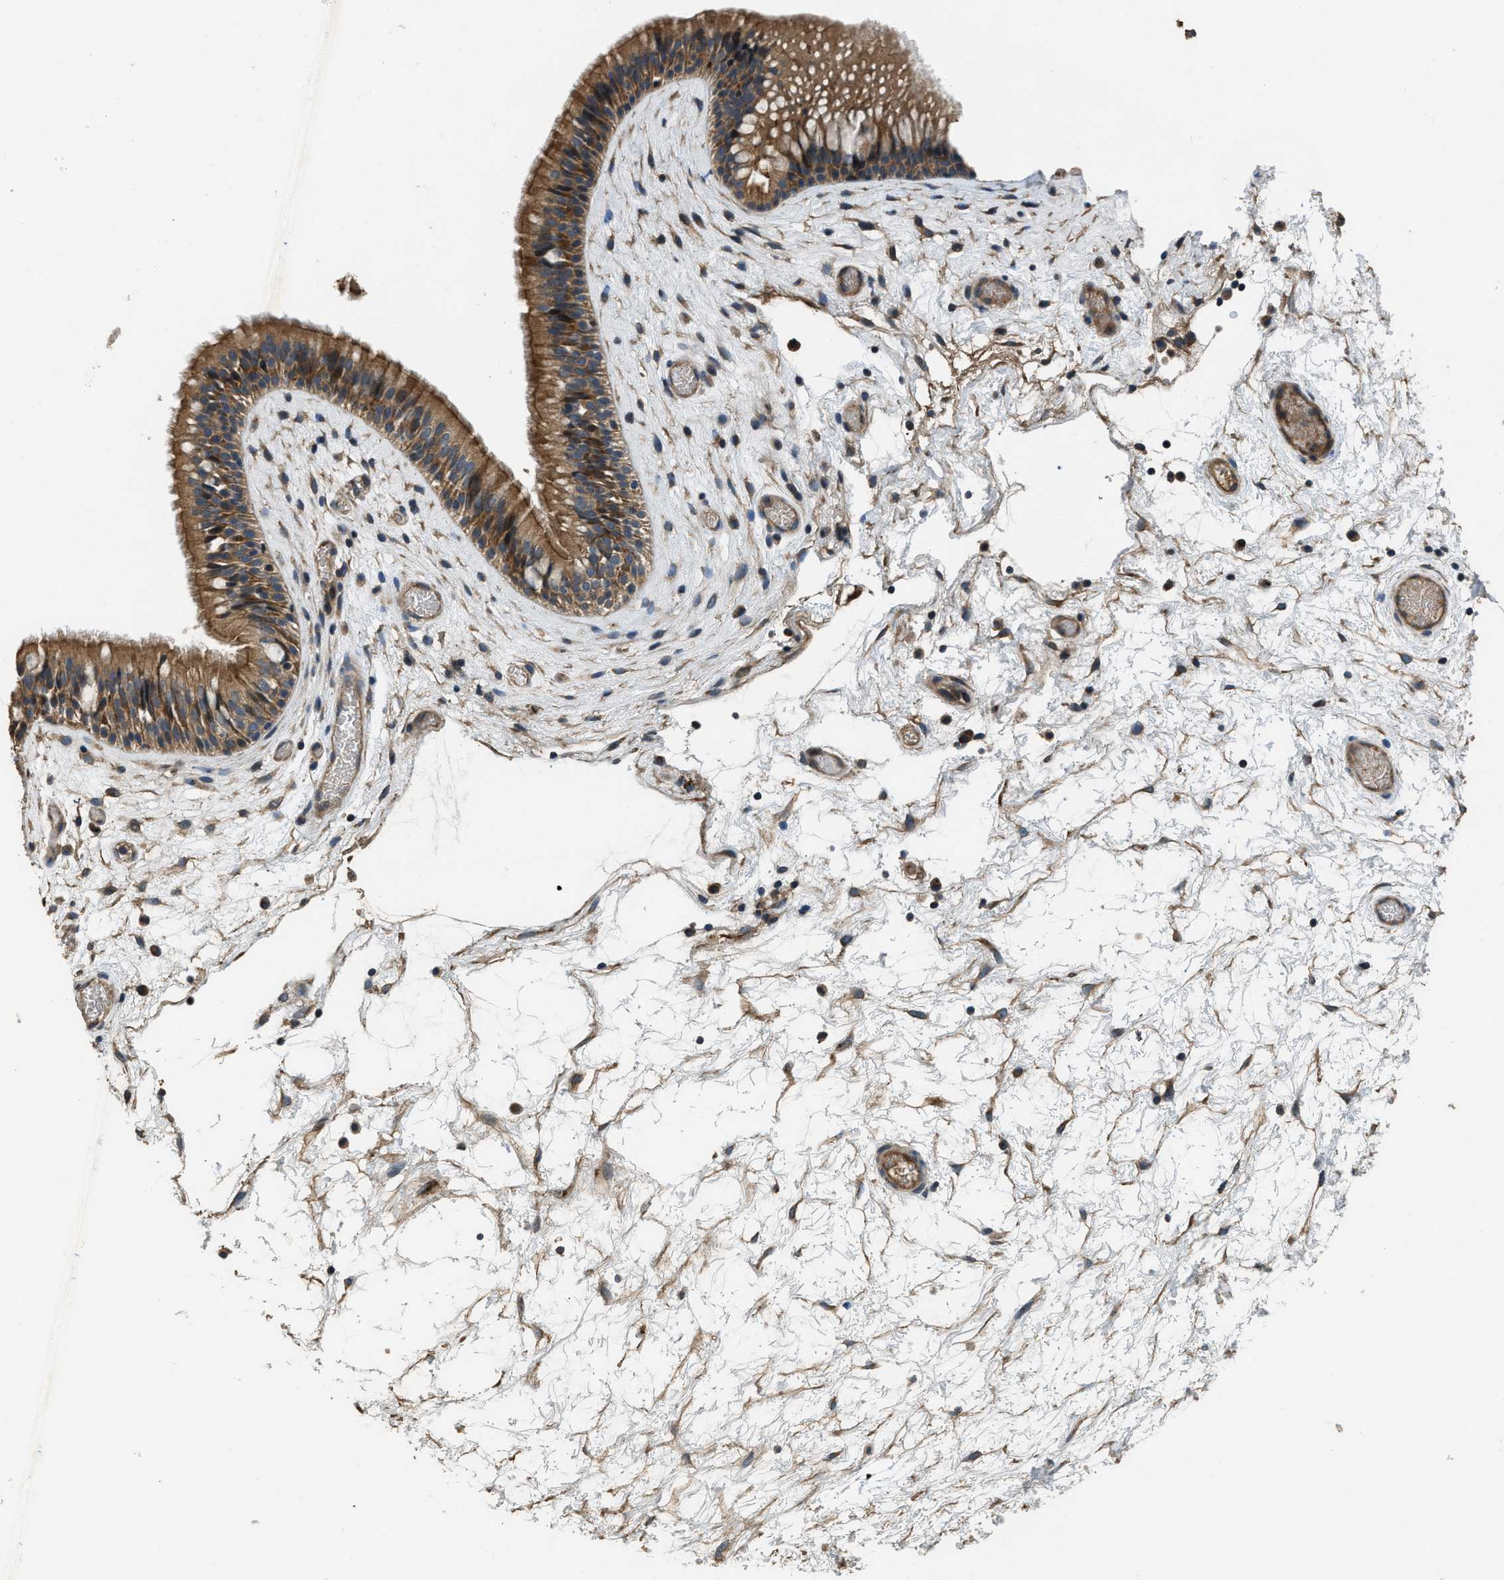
{"staining": {"intensity": "strong", "quantity": ">75%", "location": "cytoplasmic/membranous"}, "tissue": "nasopharynx", "cell_type": "Respiratory epithelial cells", "image_type": "normal", "snomed": [{"axis": "morphology", "description": "Normal tissue, NOS"}, {"axis": "morphology", "description": "Inflammation, NOS"}, {"axis": "topography", "description": "Nasopharynx"}], "caption": "Approximately >75% of respiratory epithelial cells in benign nasopharynx show strong cytoplasmic/membranous protein expression as visualized by brown immunohistochemical staining.", "gene": "GGH", "patient": {"sex": "male", "age": 48}}